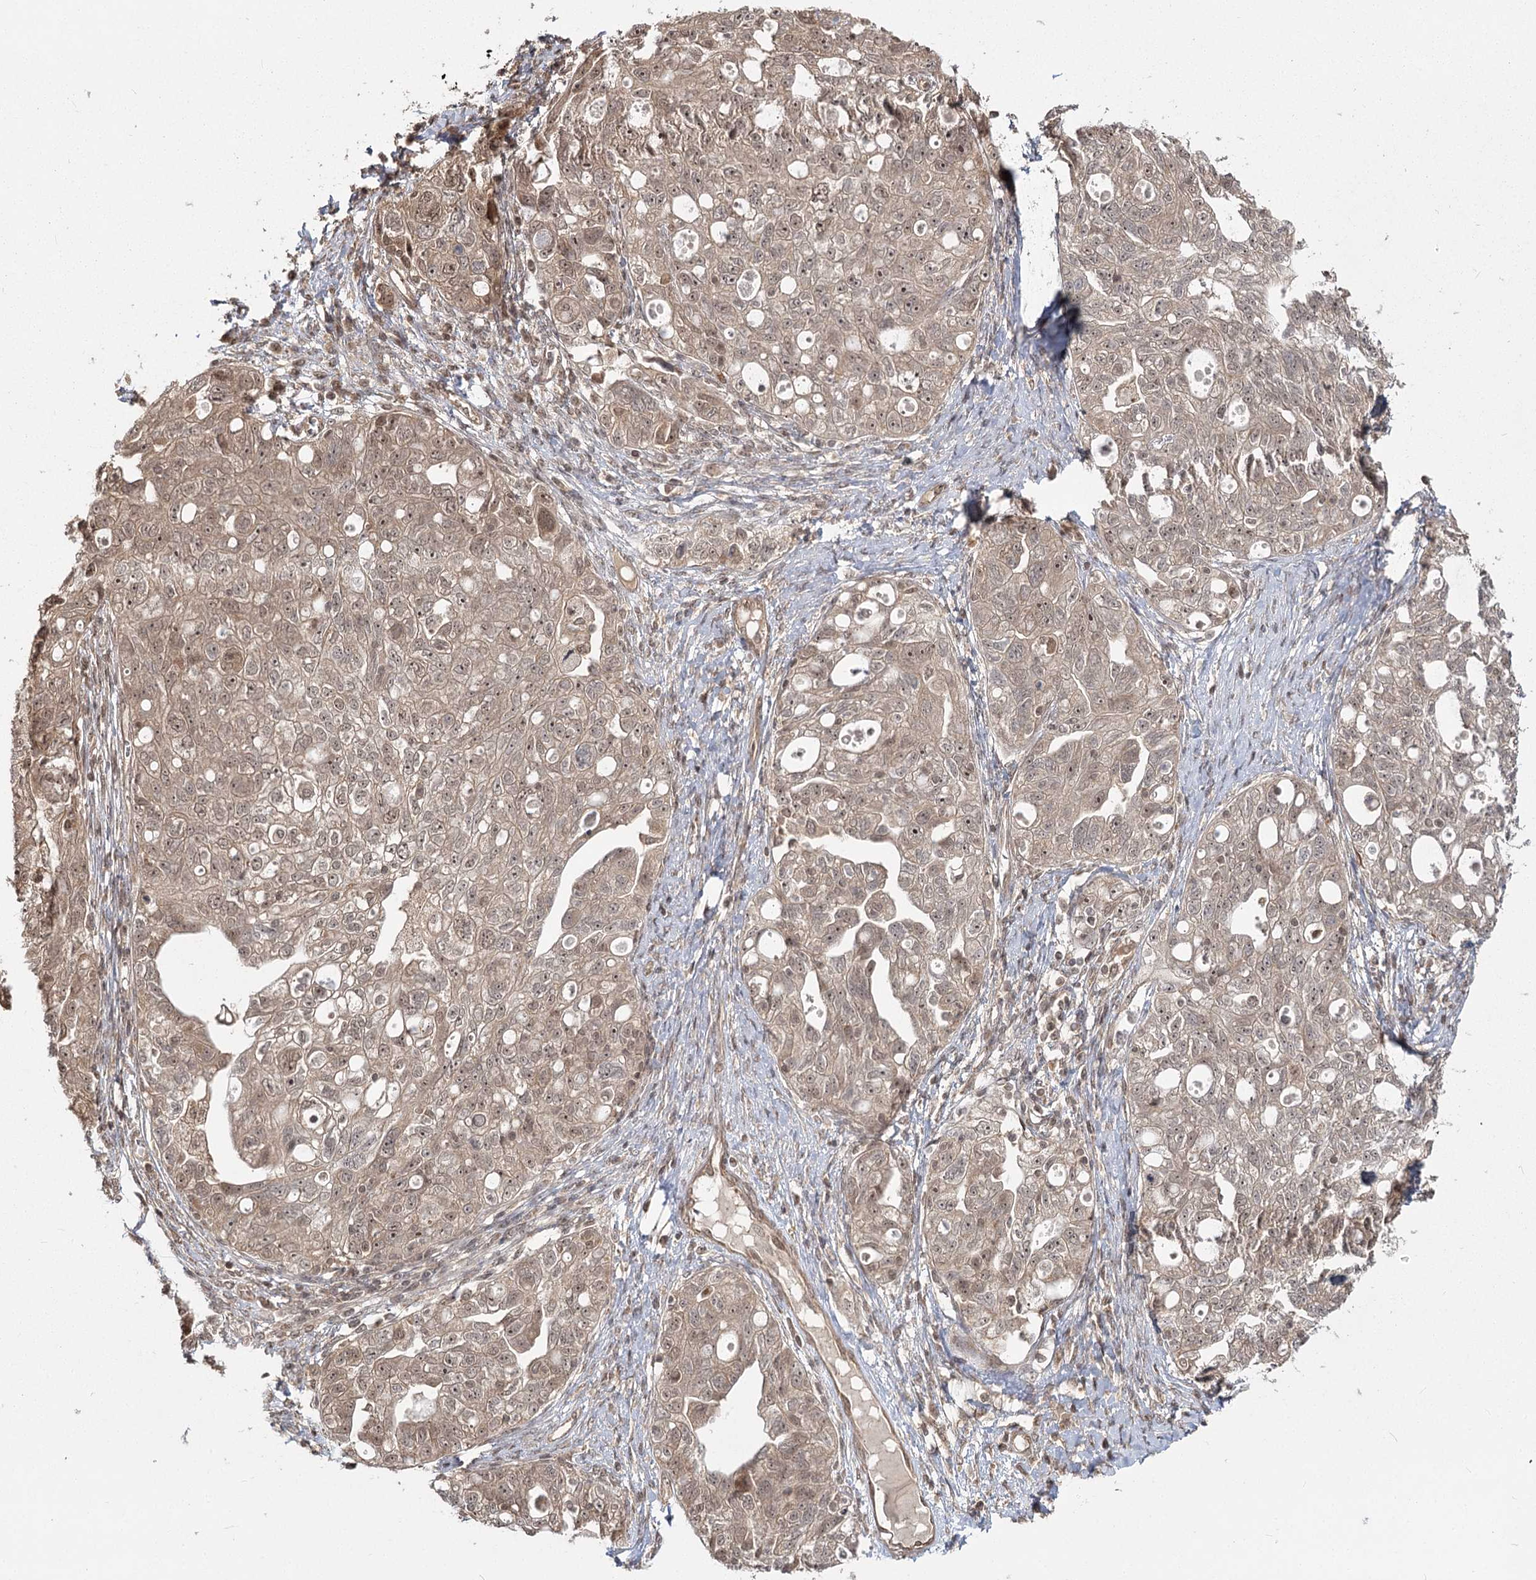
{"staining": {"intensity": "moderate", "quantity": ">75%", "location": "cytoplasmic/membranous,nuclear"}, "tissue": "ovarian cancer", "cell_type": "Tumor cells", "image_type": "cancer", "snomed": [{"axis": "morphology", "description": "Carcinoma, NOS"}, {"axis": "morphology", "description": "Cystadenocarcinoma, serous, NOS"}, {"axis": "topography", "description": "Ovary"}], "caption": "This image demonstrates immunohistochemistry (IHC) staining of human ovarian cancer (serous cystadenocarcinoma), with medium moderate cytoplasmic/membranous and nuclear staining in about >75% of tumor cells.", "gene": "R3HDM2", "patient": {"sex": "female", "age": 69}}